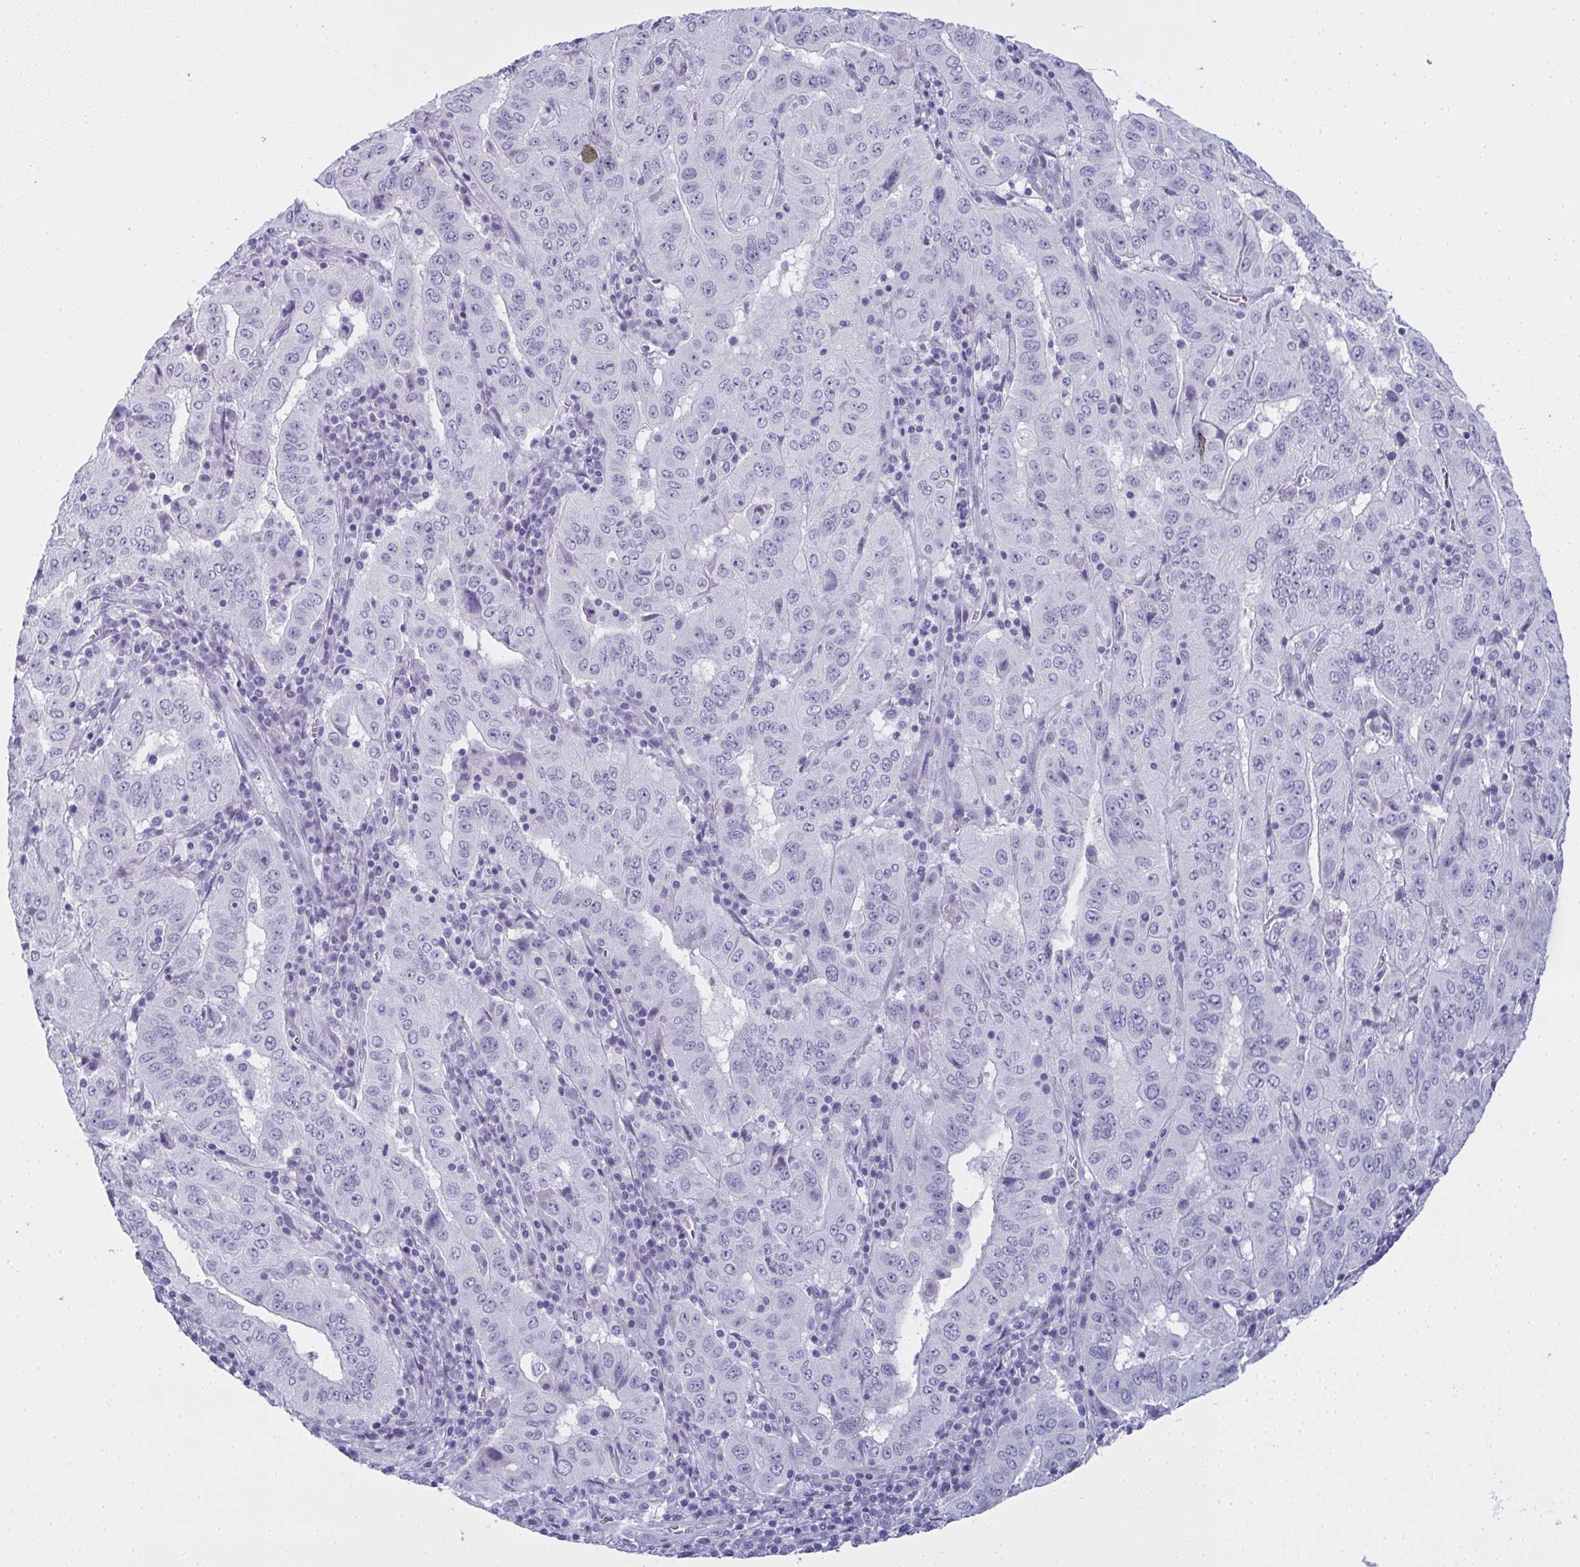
{"staining": {"intensity": "negative", "quantity": "none", "location": "none"}, "tissue": "pancreatic cancer", "cell_type": "Tumor cells", "image_type": "cancer", "snomed": [{"axis": "morphology", "description": "Adenocarcinoma, NOS"}, {"axis": "topography", "description": "Pancreas"}], "caption": "The photomicrograph shows no staining of tumor cells in pancreatic cancer (adenocarcinoma).", "gene": "SLC36A2", "patient": {"sex": "male", "age": 63}}